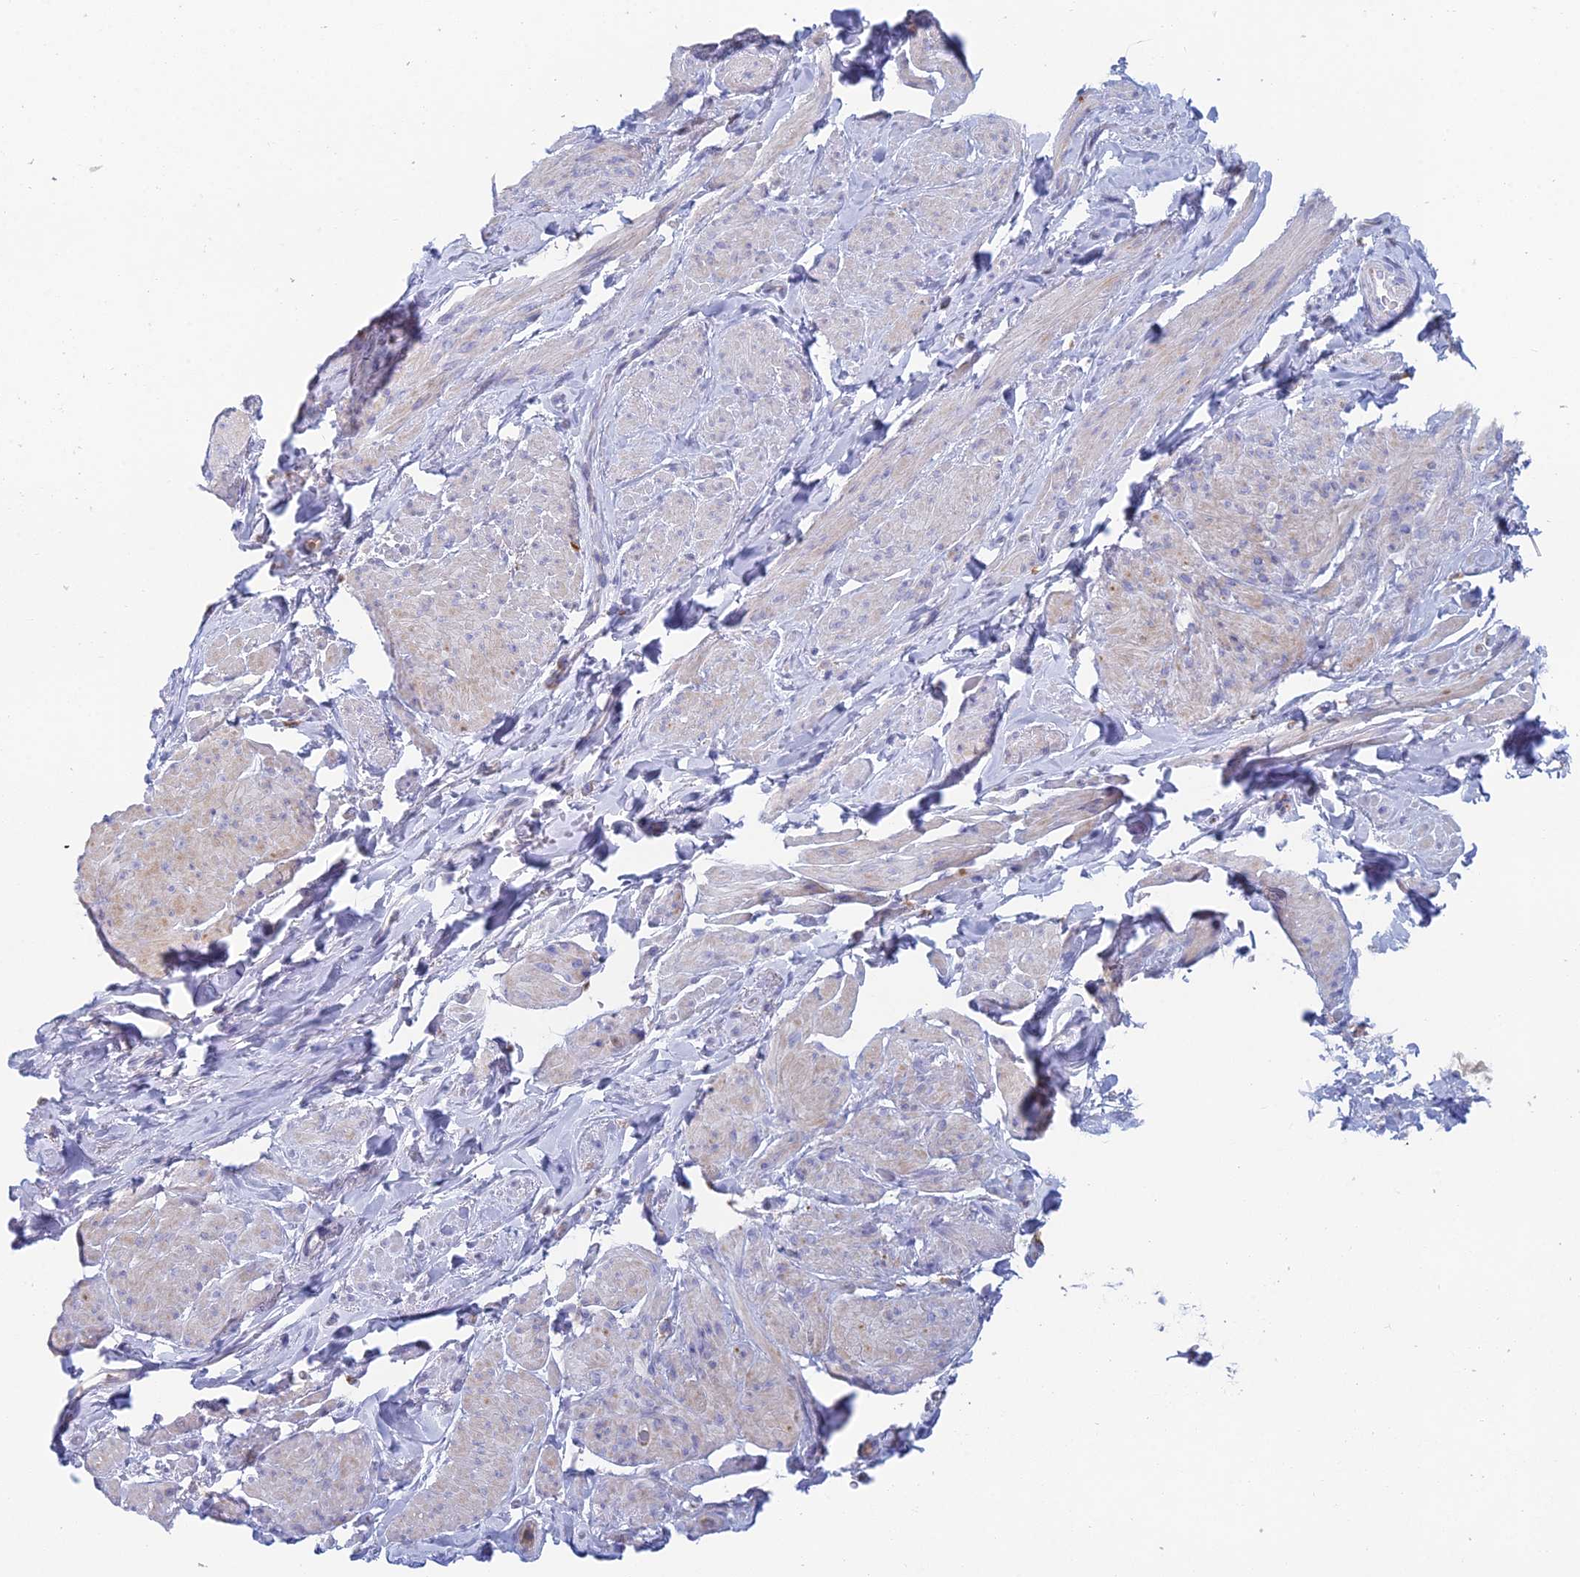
{"staining": {"intensity": "negative", "quantity": "none", "location": "none"}, "tissue": "smooth muscle", "cell_type": "Smooth muscle cells", "image_type": "normal", "snomed": [{"axis": "morphology", "description": "Normal tissue, NOS"}, {"axis": "topography", "description": "Smooth muscle"}, {"axis": "topography", "description": "Peripheral nerve tissue"}], "caption": "IHC histopathology image of benign smooth muscle: smooth muscle stained with DAB (3,3'-diaminobenzidine) exhibits no significant protein positivity in smooth muscle cells.", "gene": "FERD3L", "patient": {"sex": "male", "age": 69}}